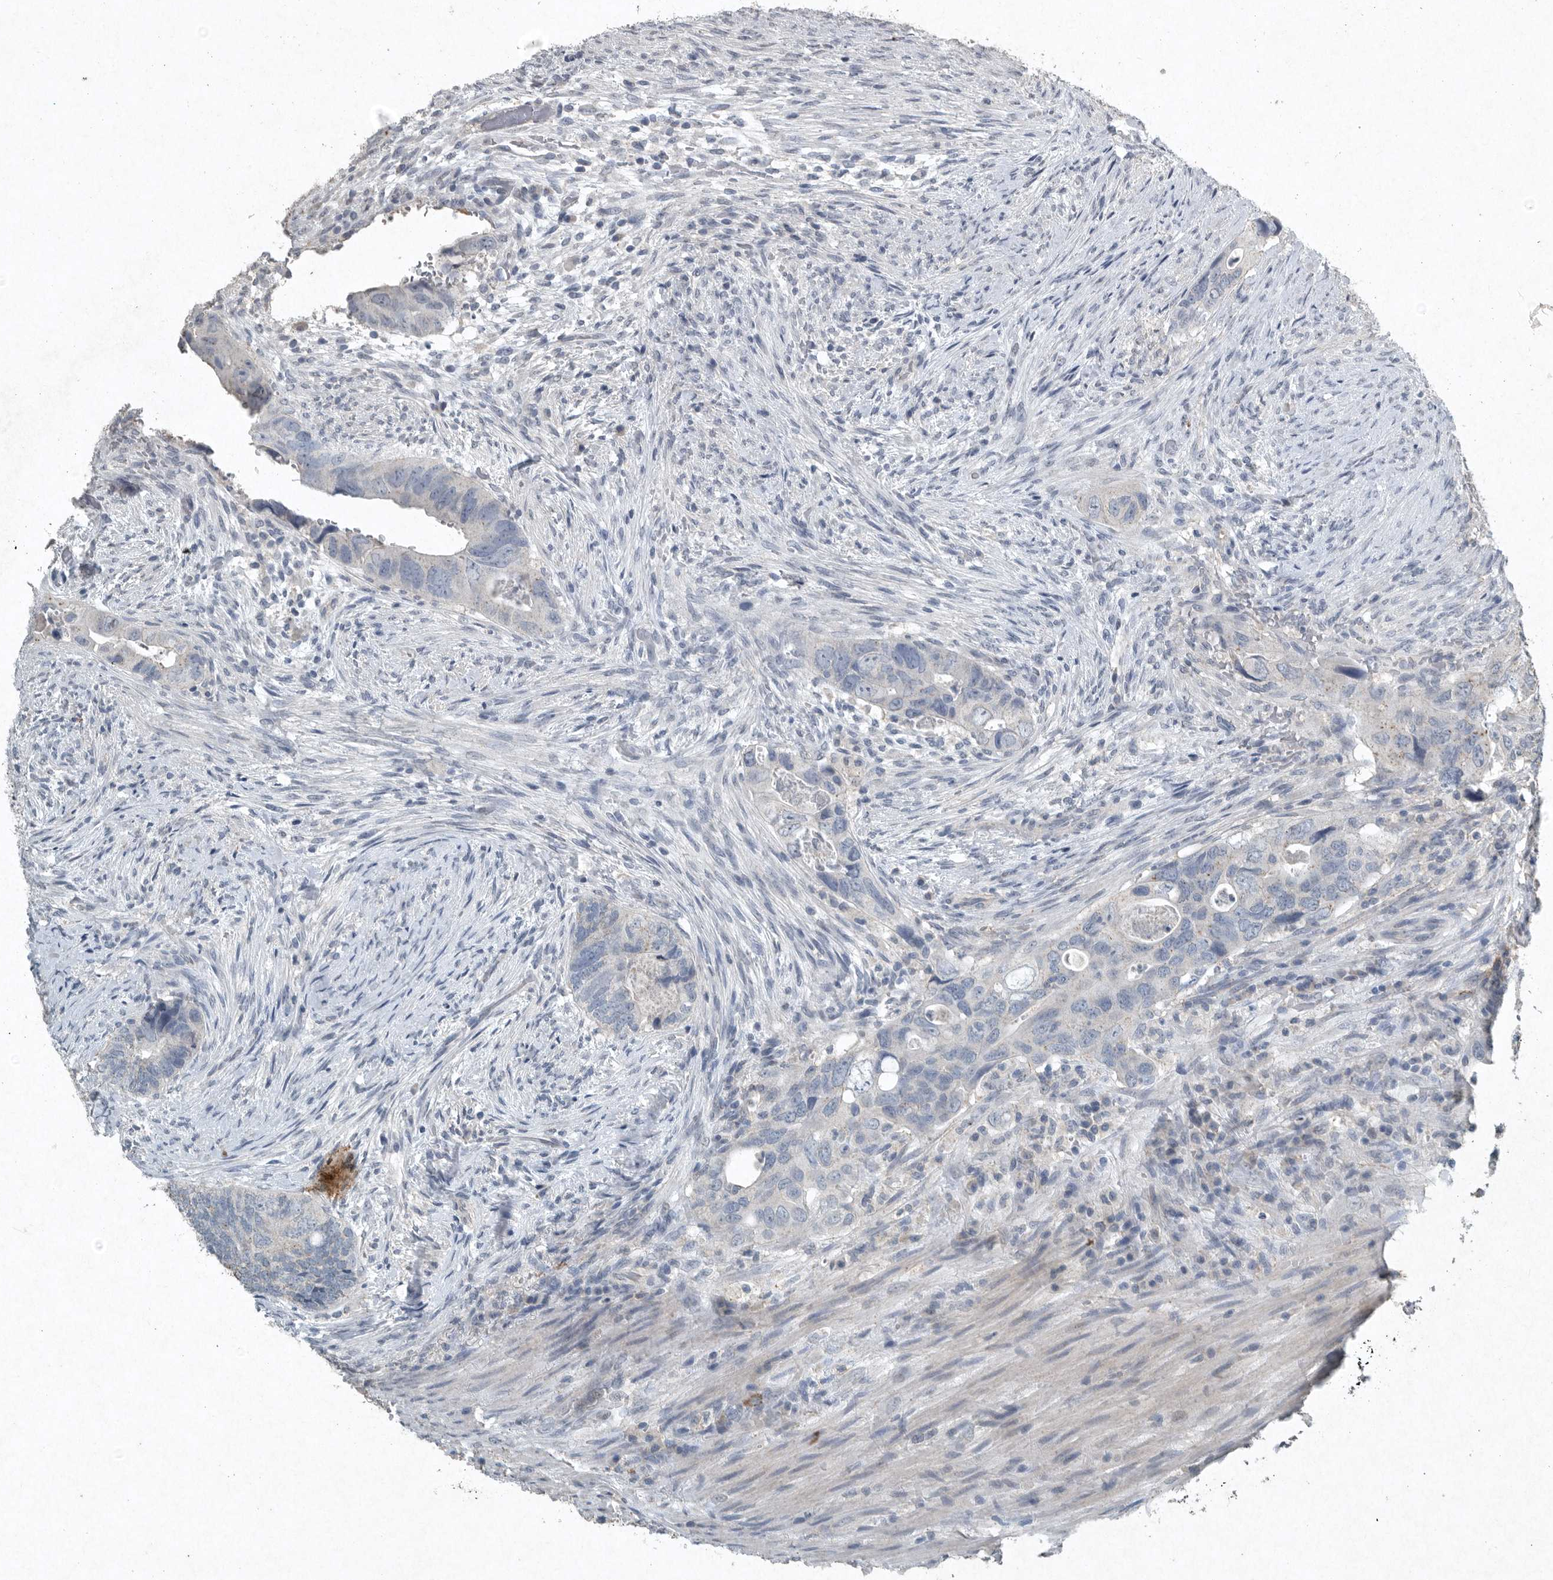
{"staining": {"intensity": "negative", "quantity": "none", "location": "none"}, "tissue": "colorectal cancer", "cell_type": "Tumor cells", "image_type": "cancer", "snomed": [{"axis": "morphology", "description": "Adenocarcinoma, NOS"}, {"axis": "topography", "description": "Rectum"}], "caption": "Colorectal adenocarcinoma stained for a protein using IHC displays no staining tumor cells.", "gene": "IL20", "patient": {"sex": "male", "age": 63}}